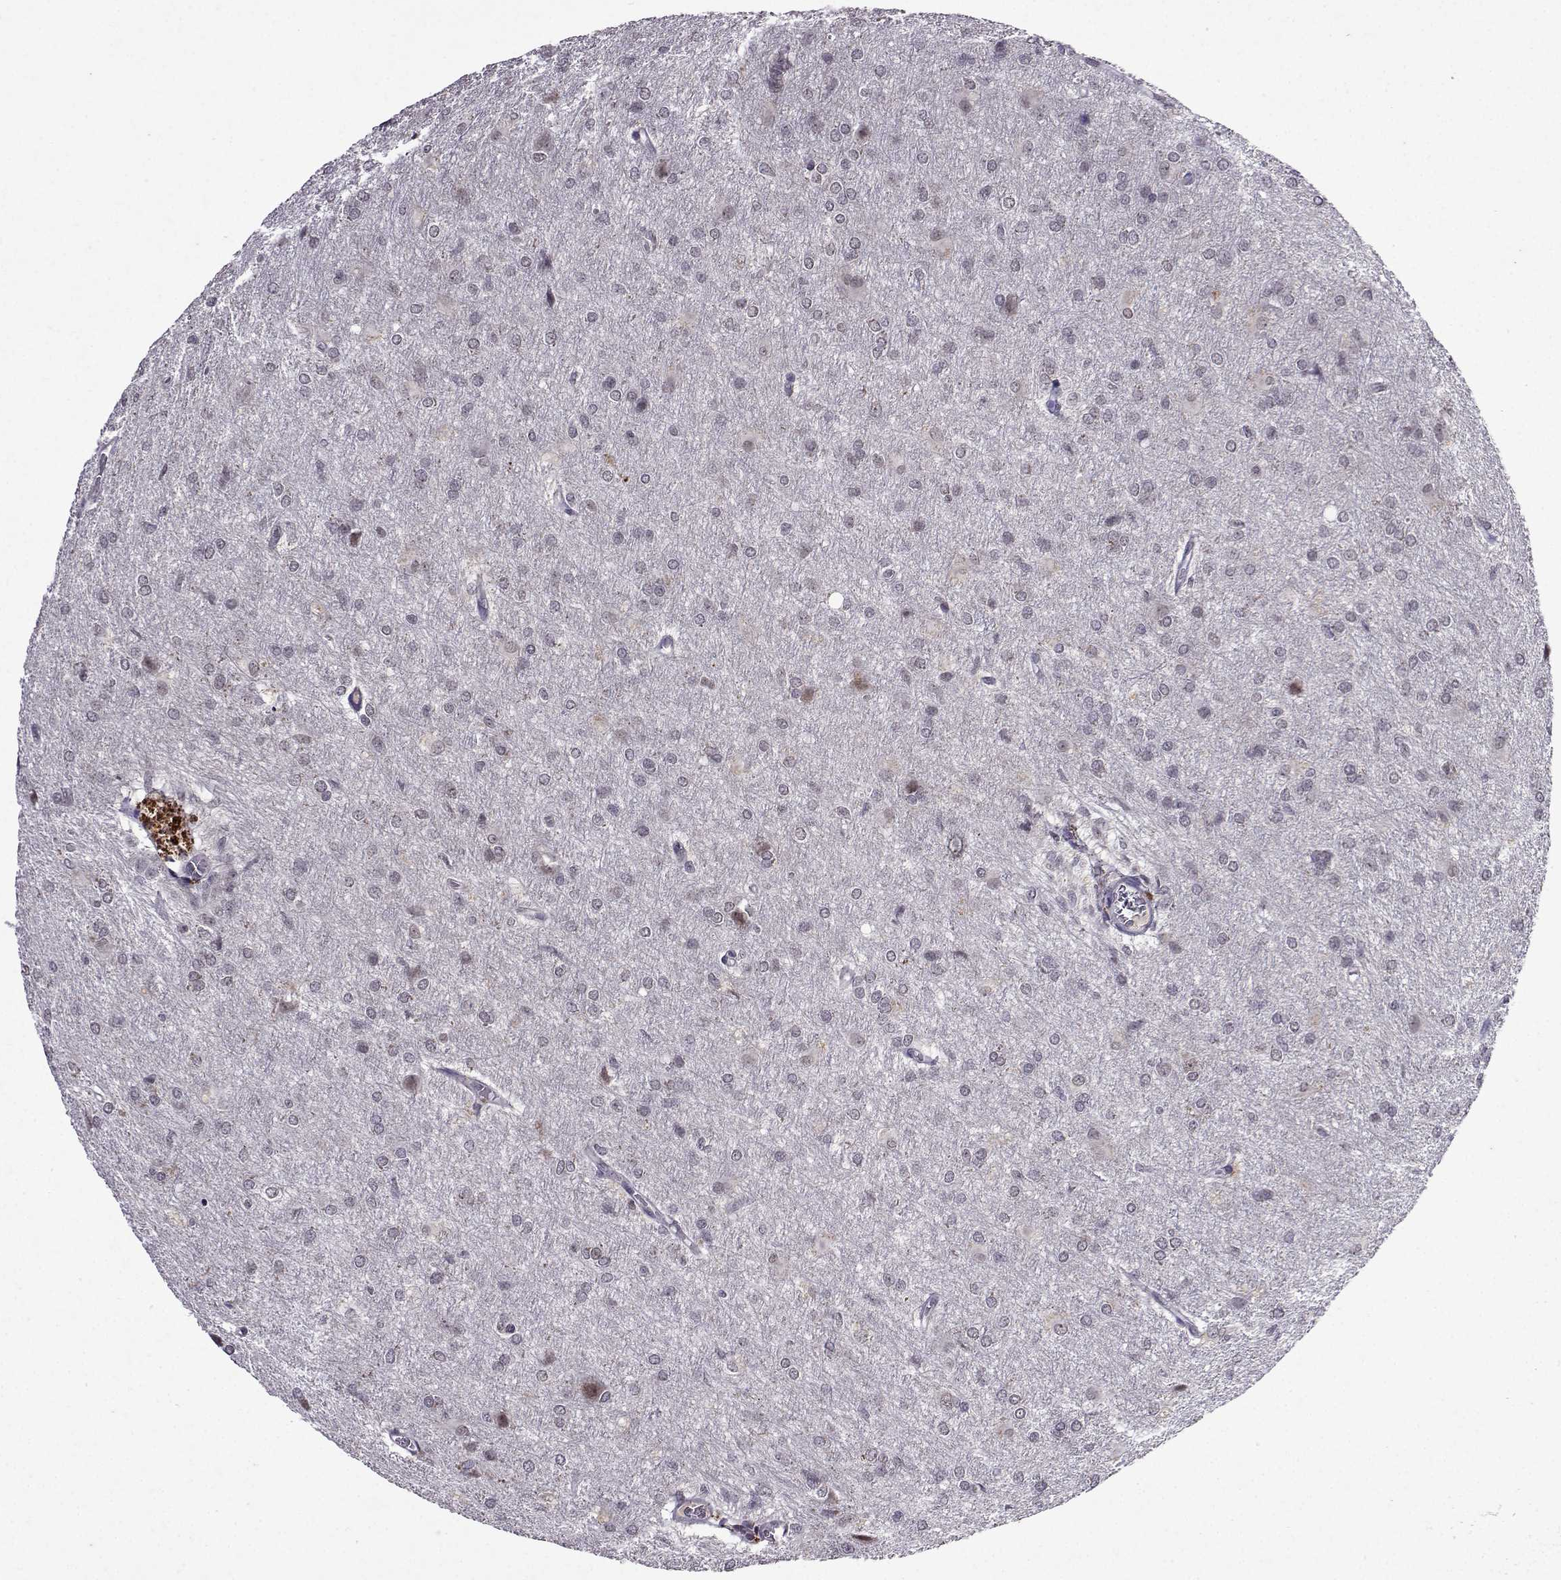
{"staining": {"intensity": "negative", "quantity": "none", "location": "none"}, "tissue": "glioma", "cell_type": "Tumor cells", "image_type": "cancer", "snomed": [{"axis": "morphology", "description": "Glioma, malignant, High grade"}, {"axis": "topography", "description": "Brain"}], "caption": "High-grade glioma (malignant) was stained to show a protein in brown. There is no significant staining in tumor cells.", "gene": "CCL28", "patient": {"sex": "male", "age": 68}}